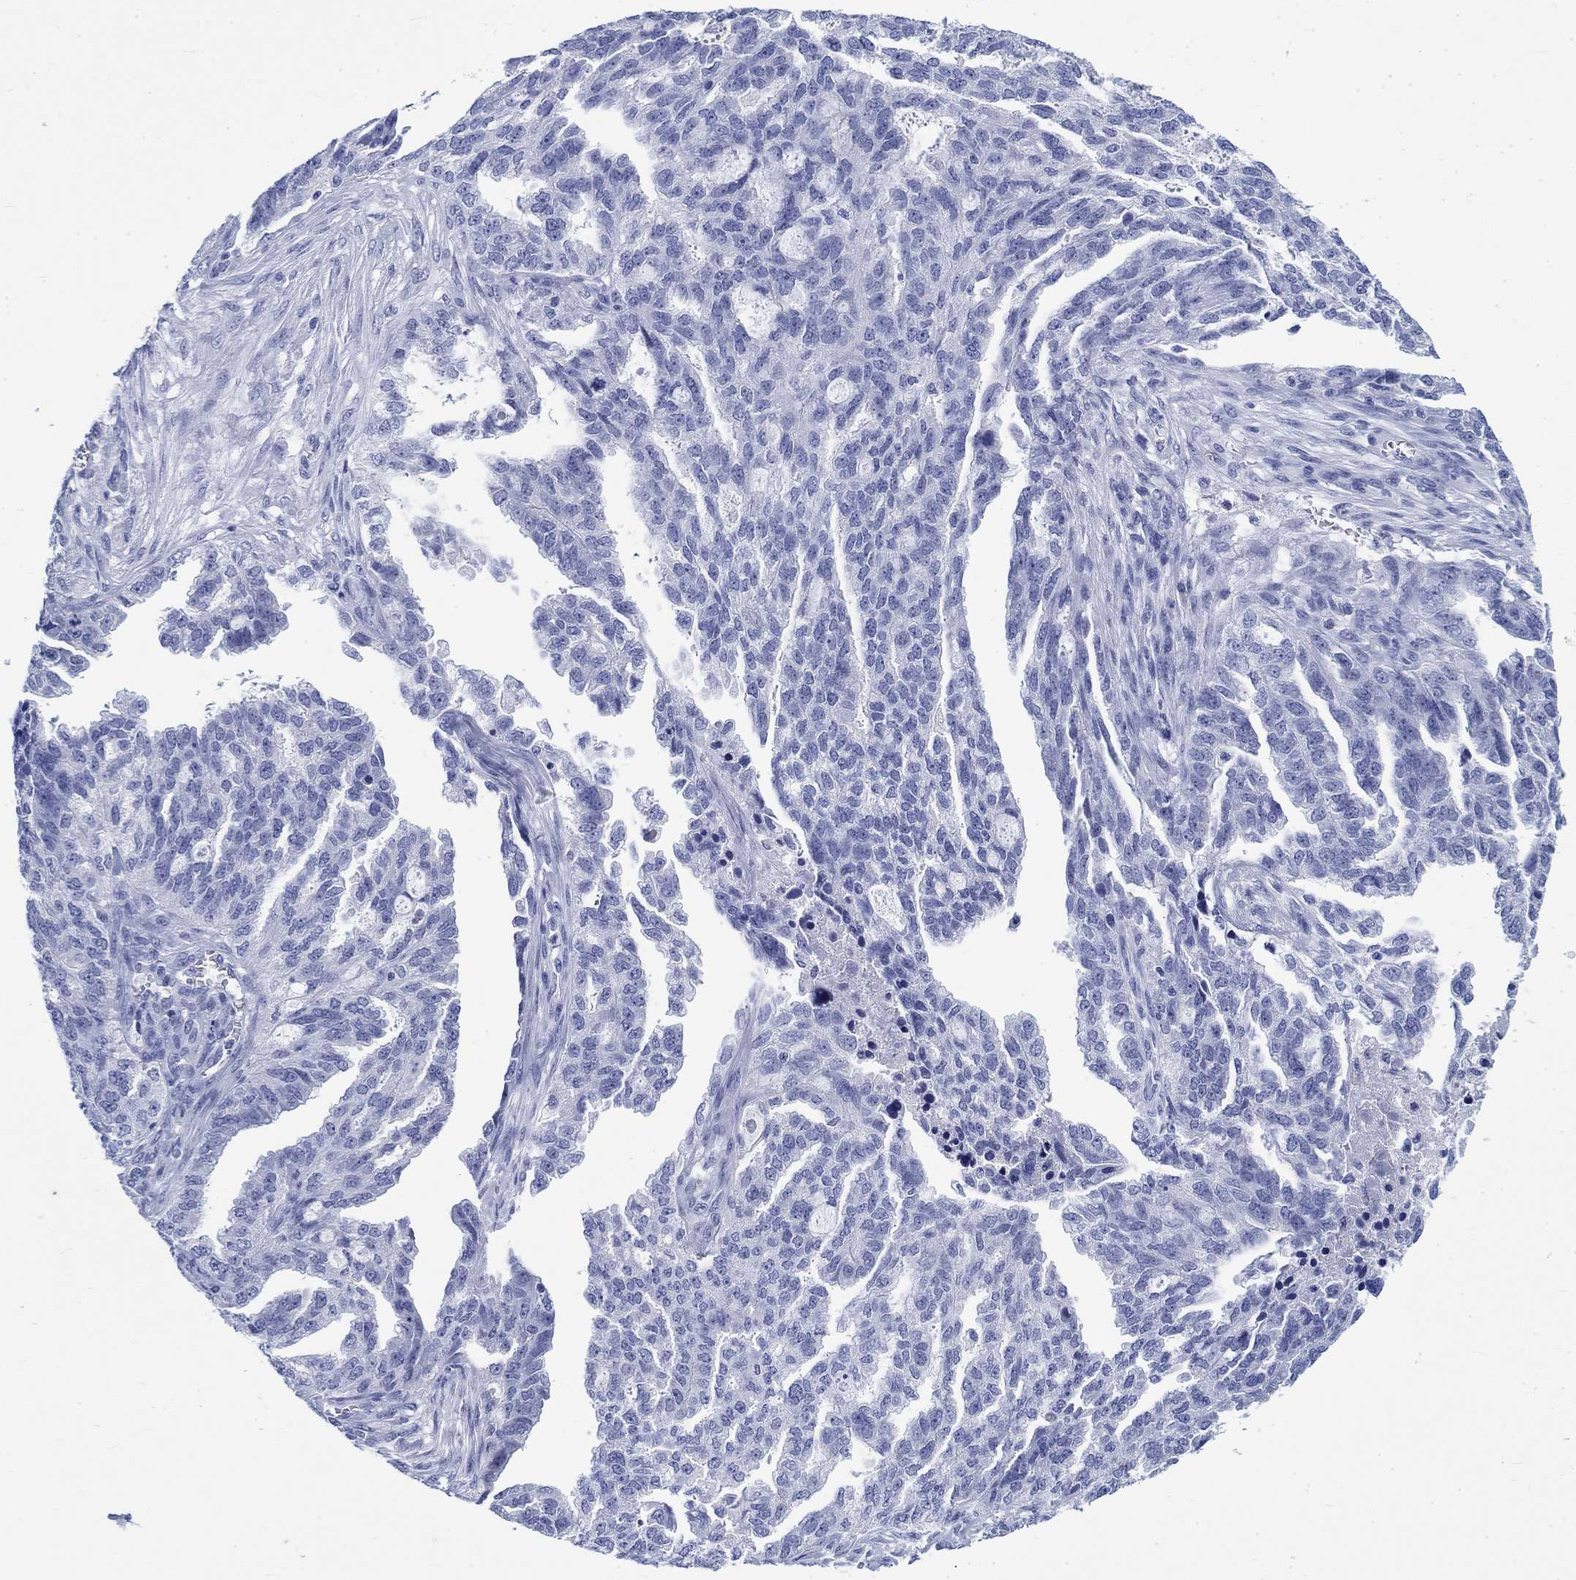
{"staining": {"intensity": "negative", "quantity": "none", "location": "none"}, "tissue": "ovarian cancer", "cell_type": "Tumor cells", "image_type": "cancer", "snomed": [{"axis": "morphology", "description": "Cystadenocarcinoma, serous, NOS"}, {"axis": "topography", "description": "Ovary"}], "caption": "An IHC image of serous cystadenocarcinoma (ovarian) is shown. There is no staining in tumor cells of serous cystadenocarcinoma (ovarian). (Brightfield microscopy of DAB immunohistochemistry (IHC) at high magnification).", "gene": "KRT76", "patient": {"sex": "female", "age": 51}}